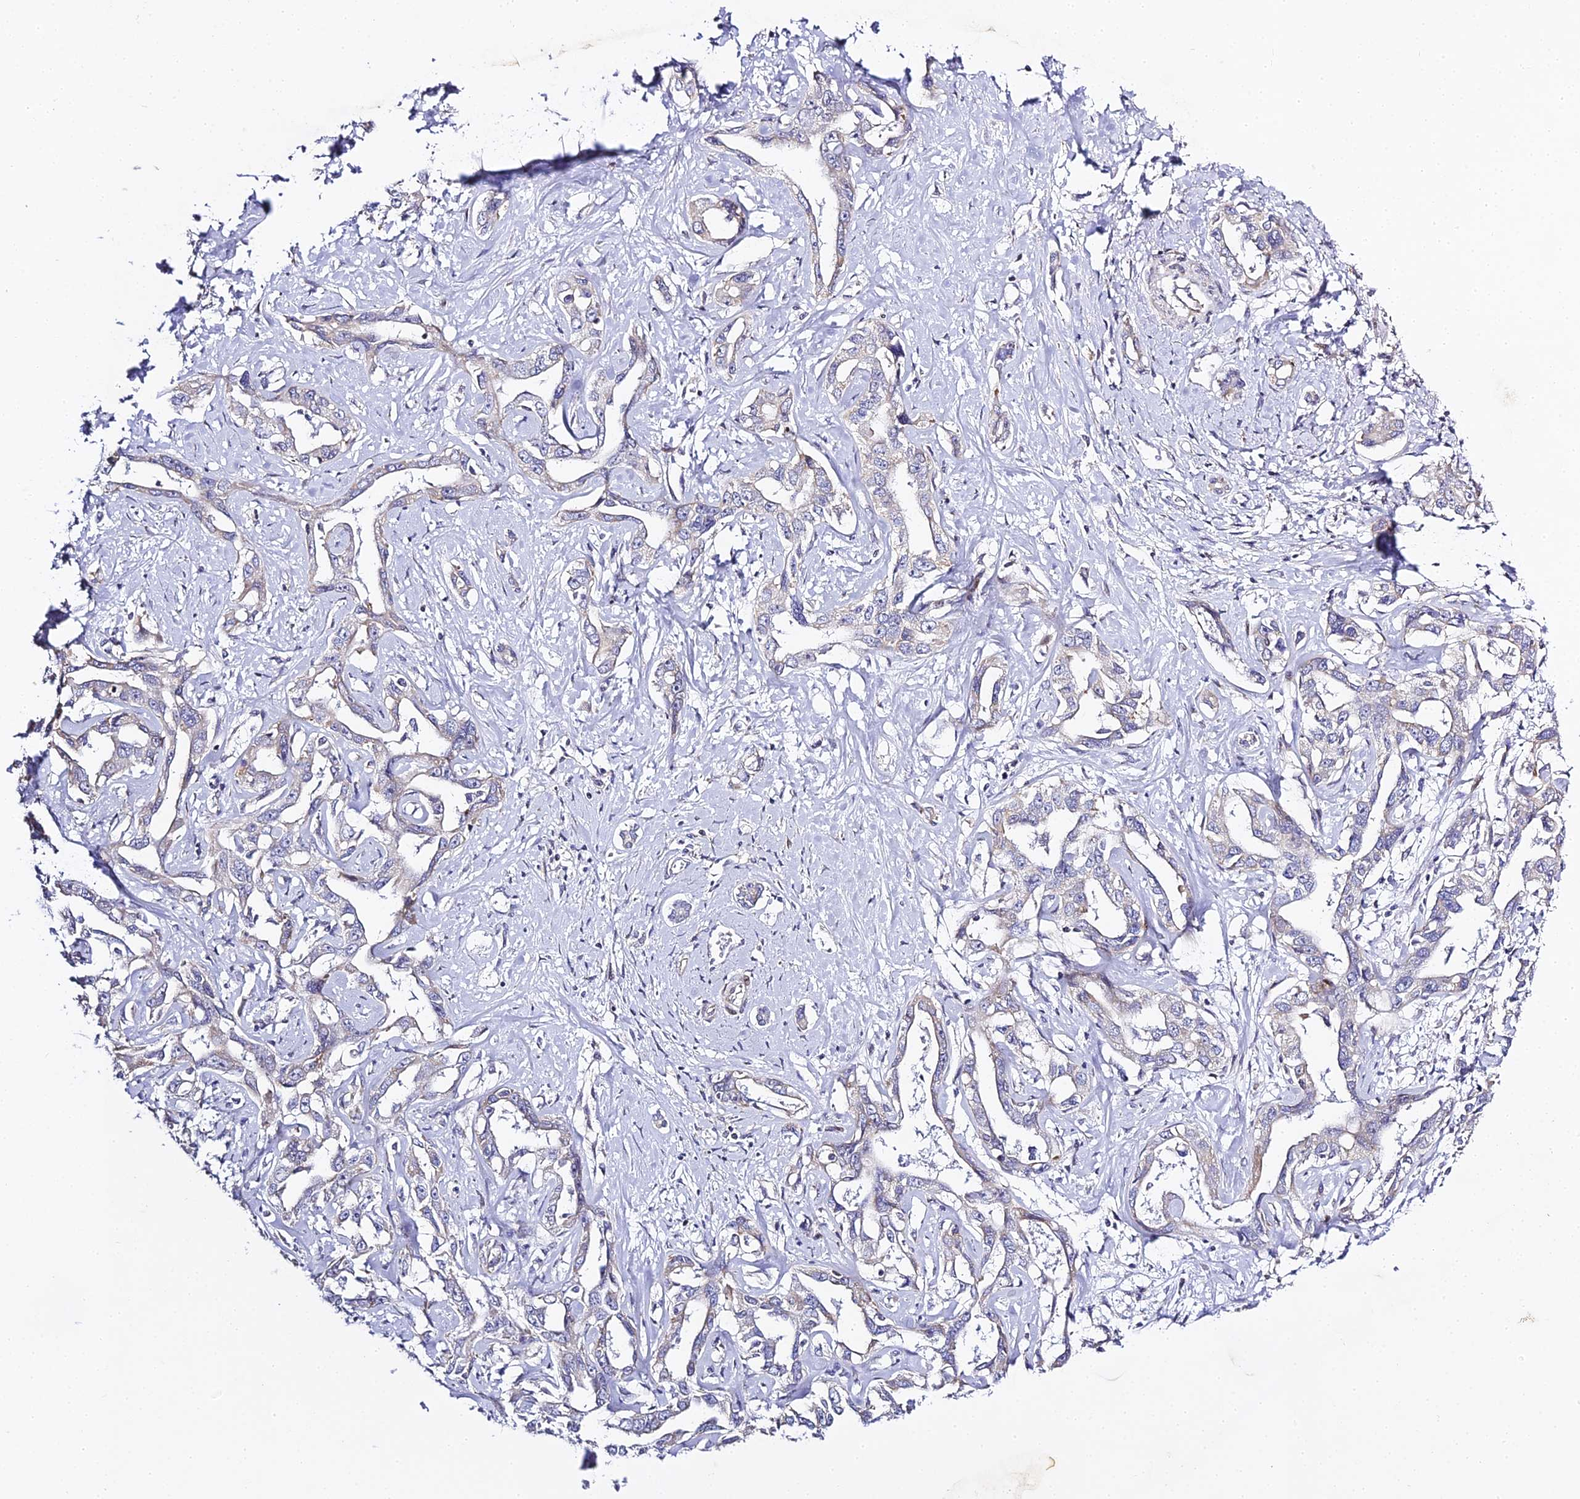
{"staining": {"intensity": "moderate", "quantity": "<25%", "location": "cytoplasmic/membranous"}, "tissue": "liver cancer", "cell_type": "Tumor cells", "image_type": "cancer", "snomed": [{"axis": "morphology", "description": "Cholangiocarcinoma"}, {"axis": "topography", "description": "Liver"}], "caption": "Immunohistochemical staining of liver cancer shows moderate cytoplasmic/membranous protein staining in about <25% of tumor cells.", "gene": "SERP1", "patient": {"sex": "male", "age": 59}}